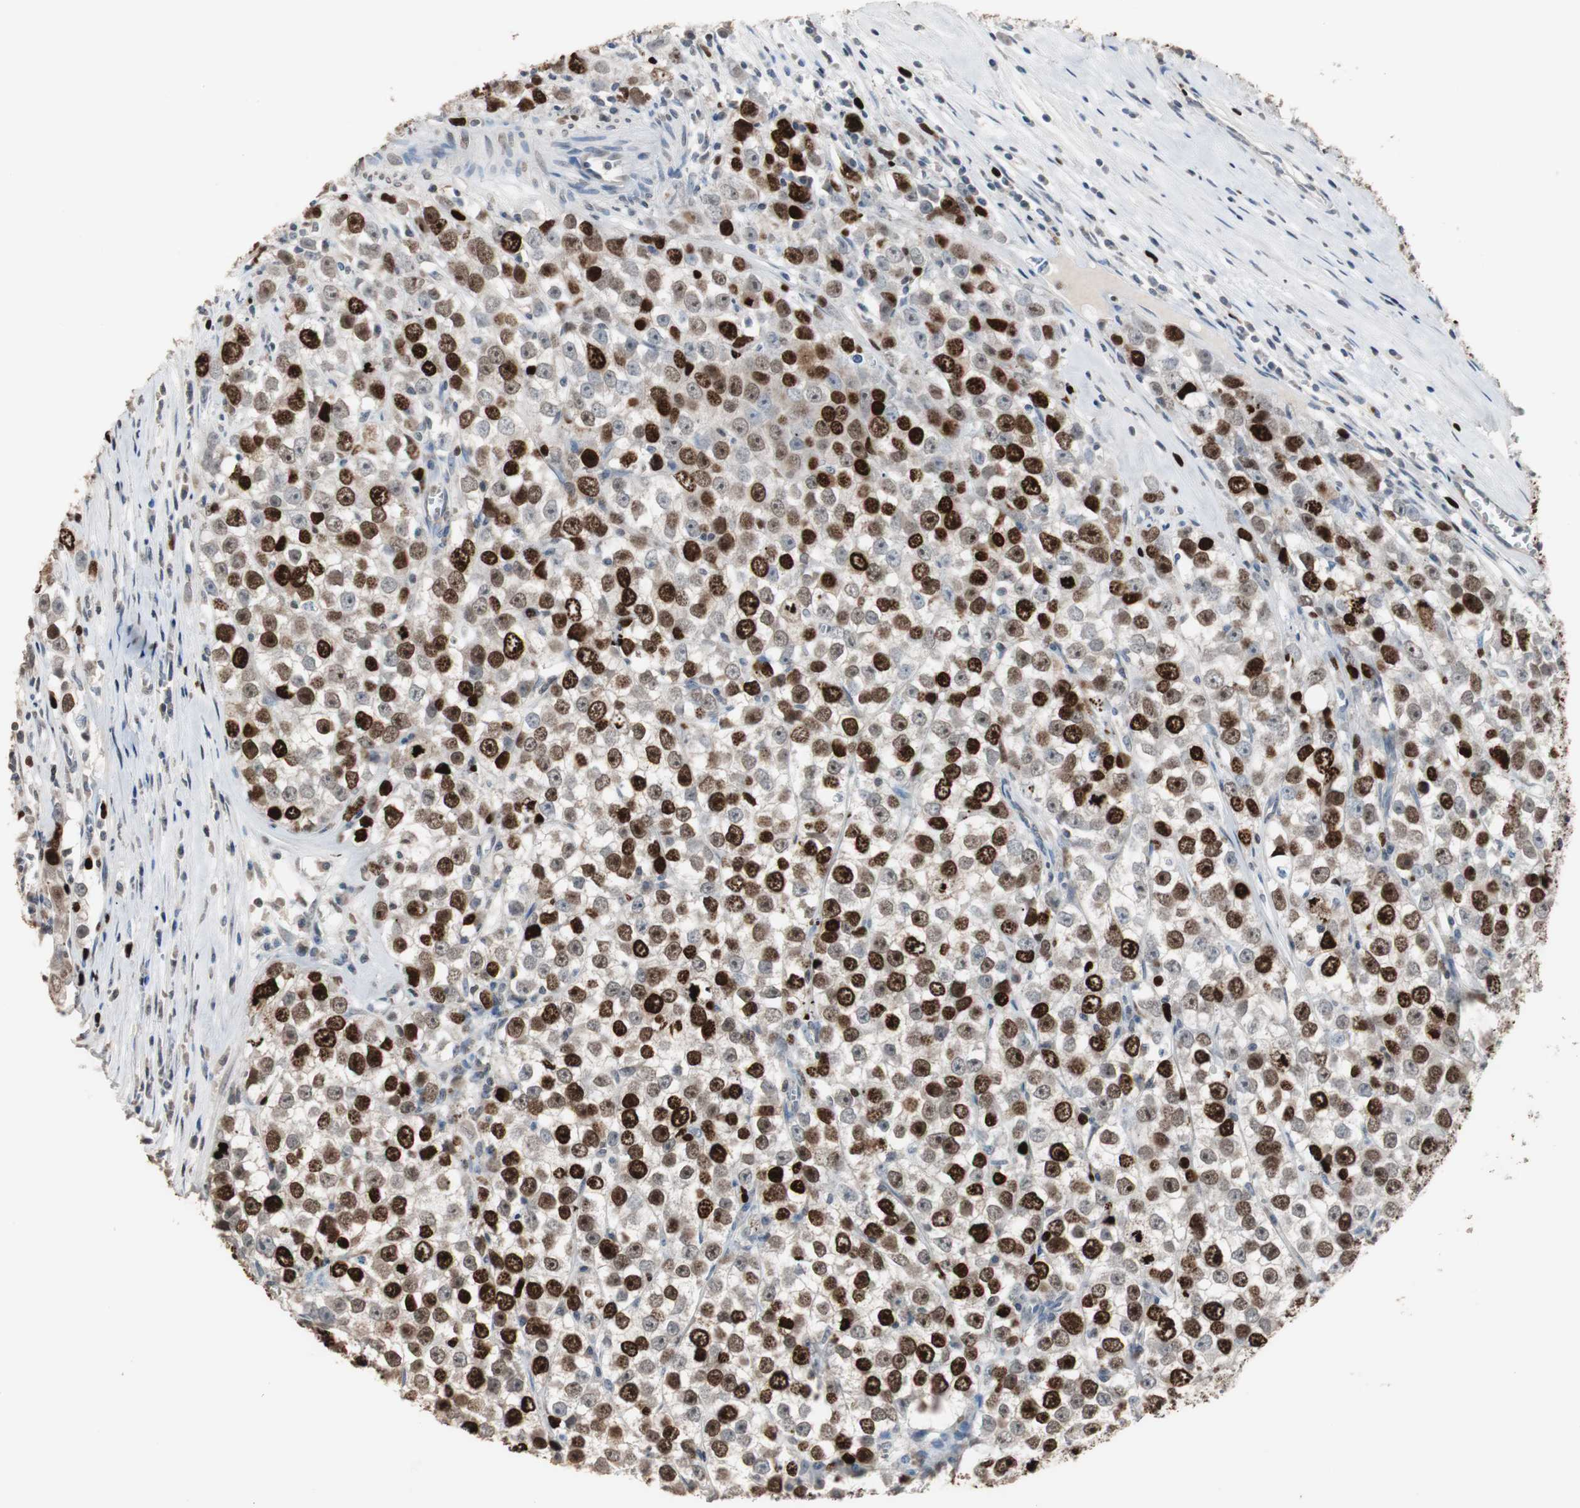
{"staining": {"intensity": "strong", "quantity": ">75%", "location": "nuclear"}, "tissue": "testis cancer", "cell_type": "Tumor cells", "image_type": "cancer", "snomed": [{"axis": "morphology", "description": "Seminoma, NOS"}, {"axis": "morphology", "description": "Carcinoma, Embryonal, NOS"}, {"axis": "topography", "description": "Testis"}], "caption": "Brown immunohistochemical staining in human testis cancer (seminoma) shows strong nuclear expression in approximately >75% of tumor cells.", "gene": "TOP2A", "patient": {"sex": "male", "age": 52}}